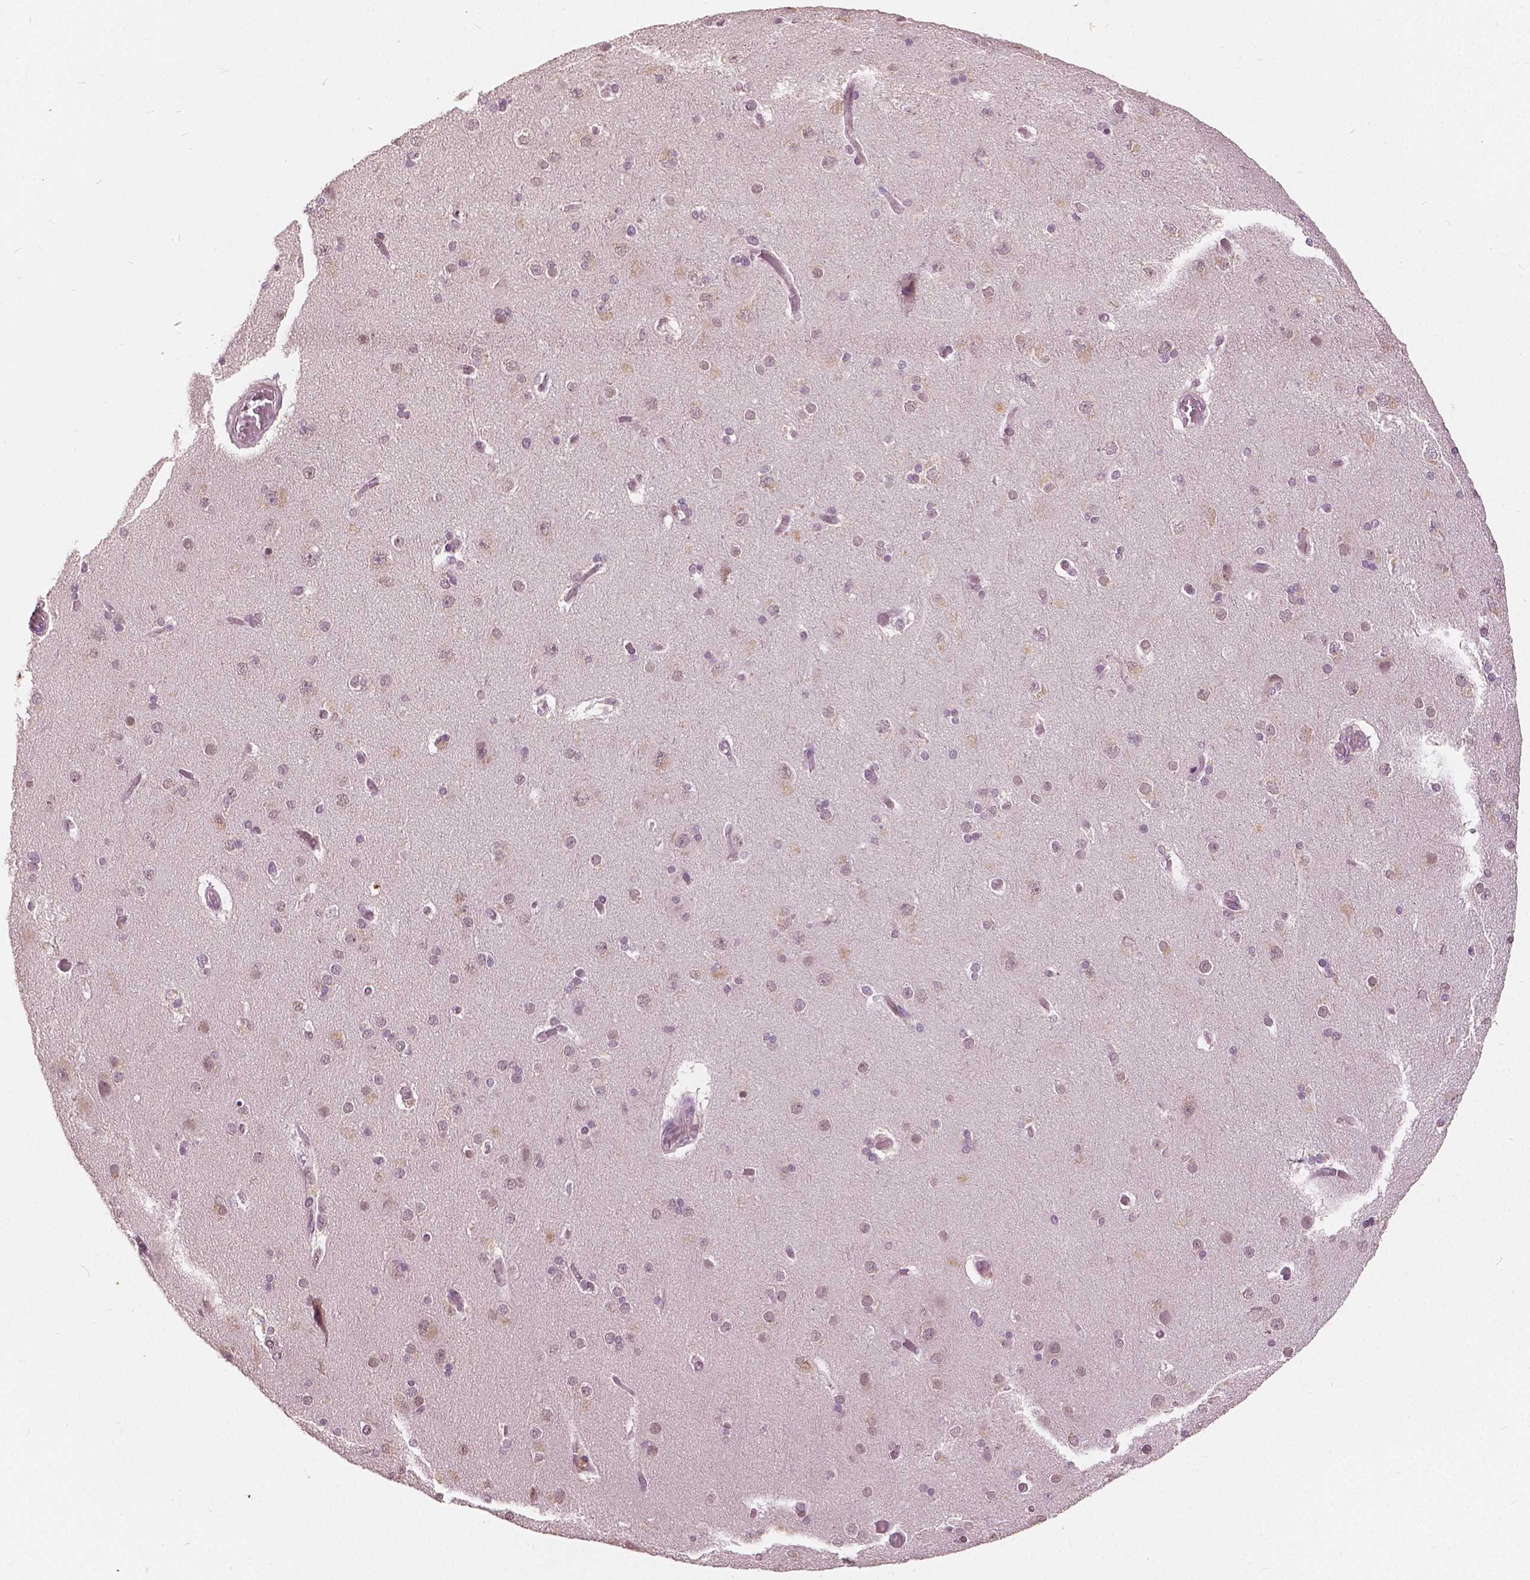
{"staining": {"intensity": "weak", "quantity": "25%-75%", "location": "cytoplasmic/membranous,nuclear"}, "tissue": "cerebral cortex", "cell_type": "Endothelial cells", "image_type": "normal", "snomed": [{"axis": "morphology", "description": "Normal tissue, NOS"}, {"axis": "morphology", "description": "Glioma, malignant, High grade"}, {"axis": "topography", "description": "Cerebral cortex"}], "caption": "Immunohistochemical staining of unremarkable human cerebral cortex reveals 25%-75% levels of weak cytoplasmic/membranous,nuclear protein staining in approximately 25%-75% of endothelial cells.", "gene": "HOXA10", "patient": {"sex": "male", "age": 71}}